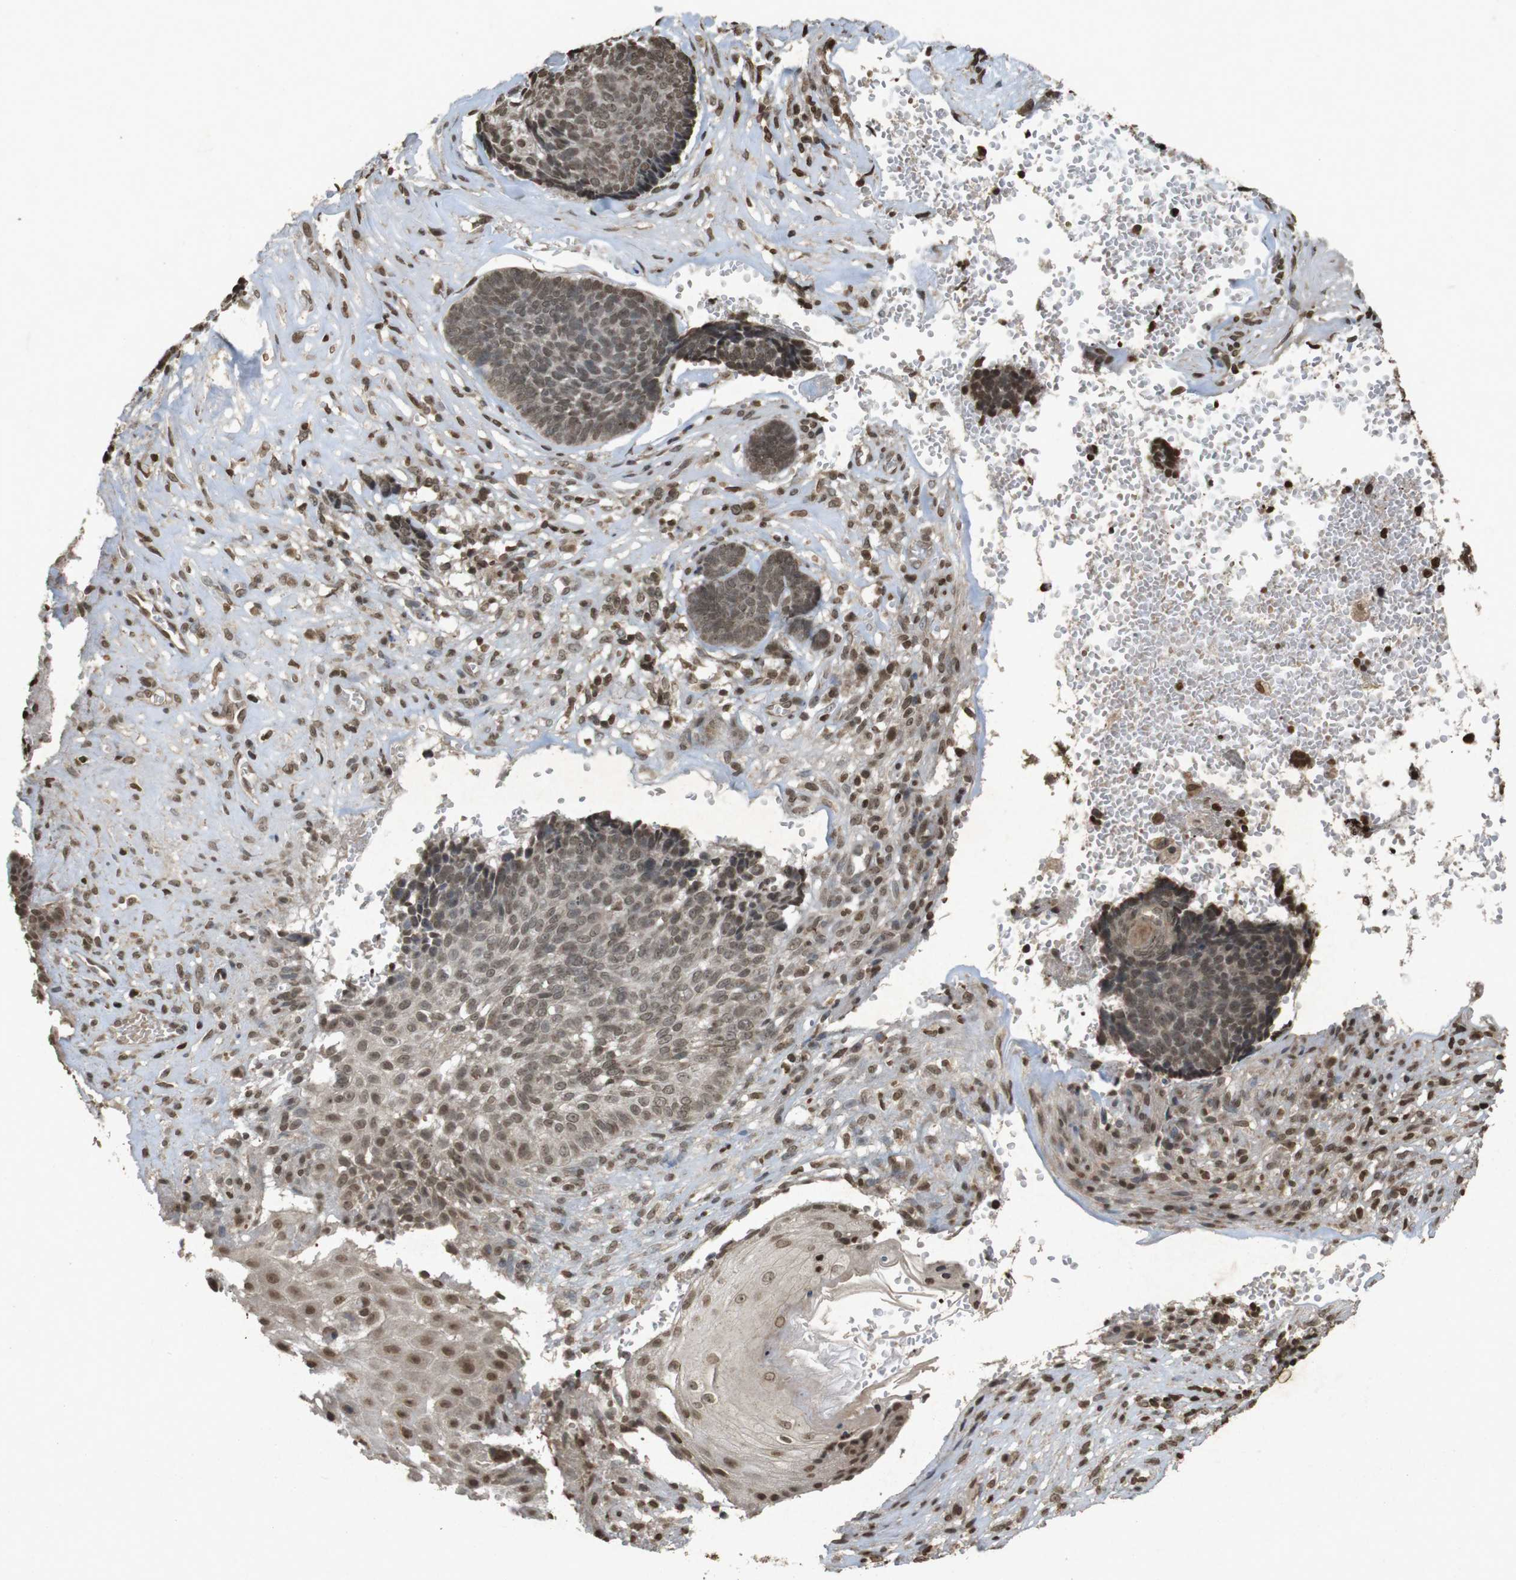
{"staining": {"intensity": "moderate", "quantity": ">75%", "location": "nuclear"}, "tissue": "skin cancer", "cell_type": "Tumor cells", "image_type": "cancer", "snomed": [{"axis": "morphology", "description": "Basal cell carcinoma"}, {"axis": "topography", "description": "Skin"}], "caption": "Skin basal cell carcinoma was stained to show a protein in brown. There is medium levels of moderate nuclear positivity in about >75% of tumor cells.", "gene": "ORC4", "patient": {"sex": "male", "age": 84}}